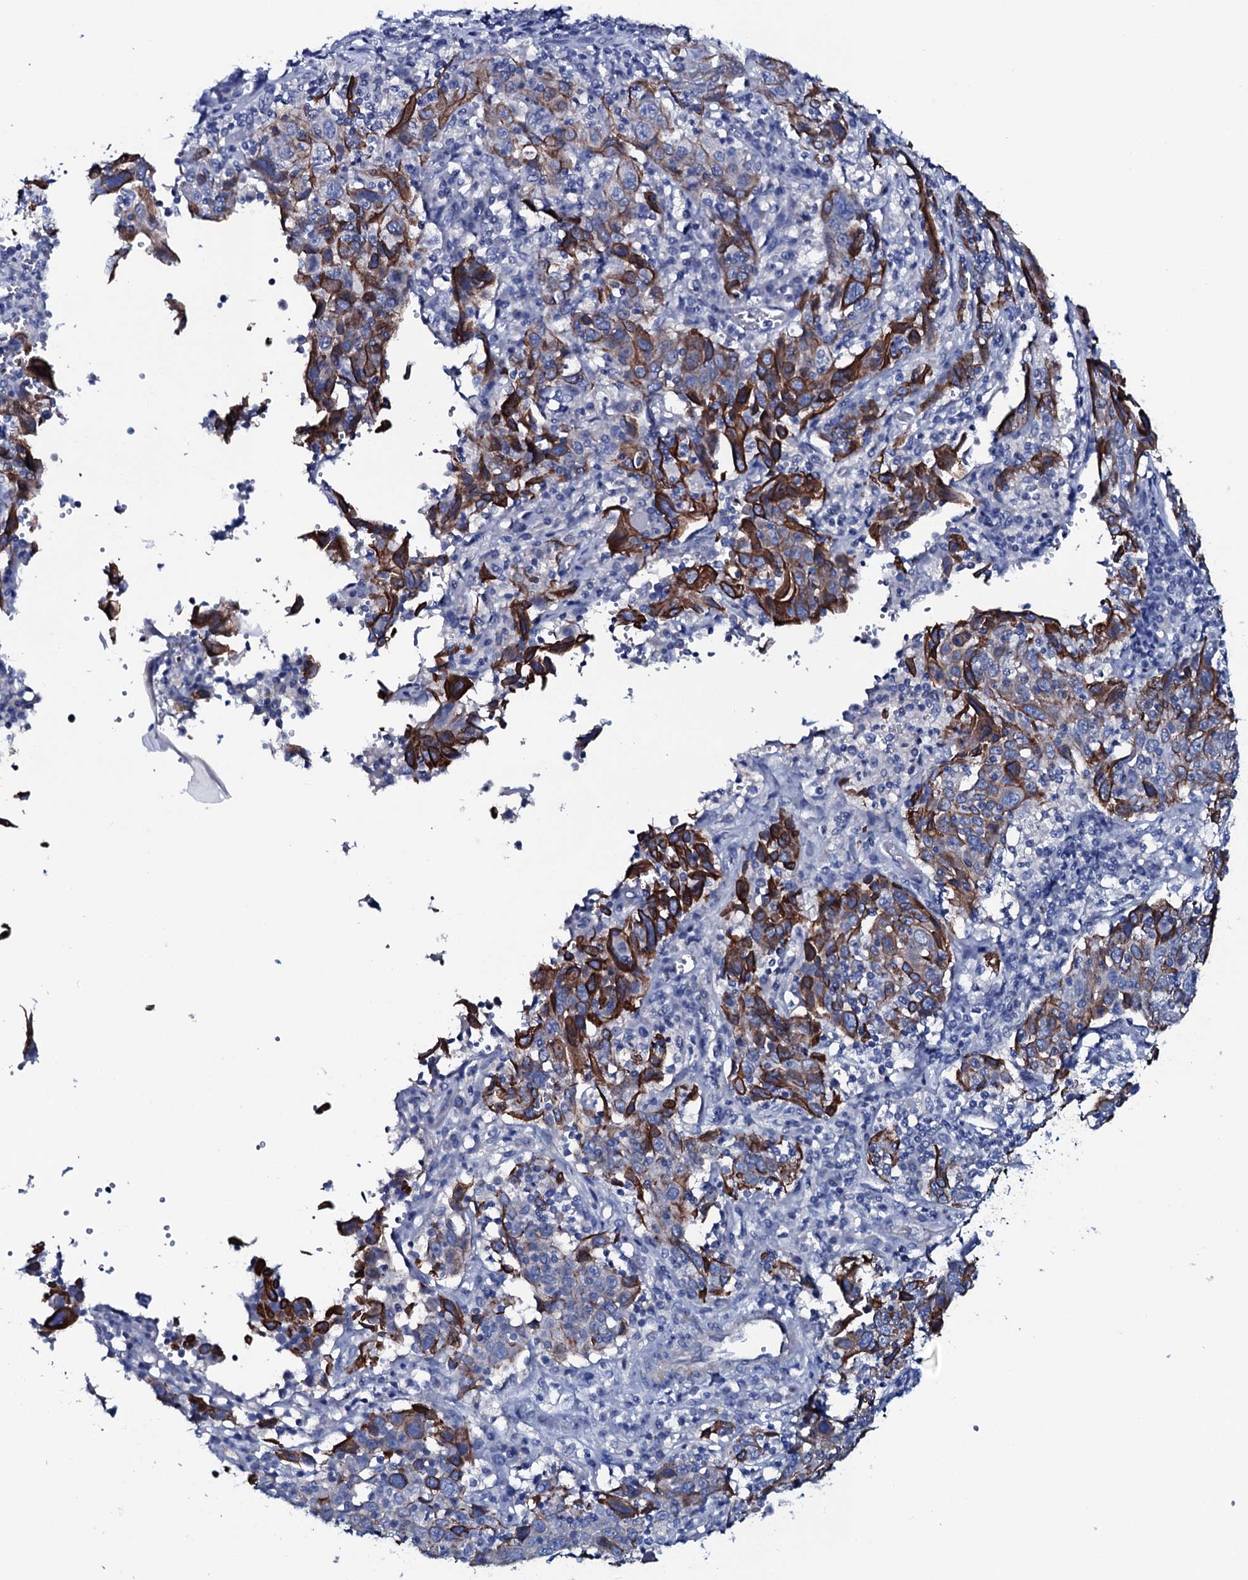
{"staining": {"intensity": "strong", "quantity": "25%-75%", "location": "cytoplasmic/membranous"}, "tissue": "cervical cancer", "cell_type": "Tumor cells", "image_type": "cancer", "snomed": [{"axis": "morphology", "description": "Squamous cell carcinoma, NOS"}, {"axis": "topography", "description": "Cervix"}], "caption": "Strong cytoplasmic/membranous positivity is identified in about 25%-75% of tumor cells in cervical cancer.", "gene": "GYS2", "patient": {"sex": "female", "age": 46}}